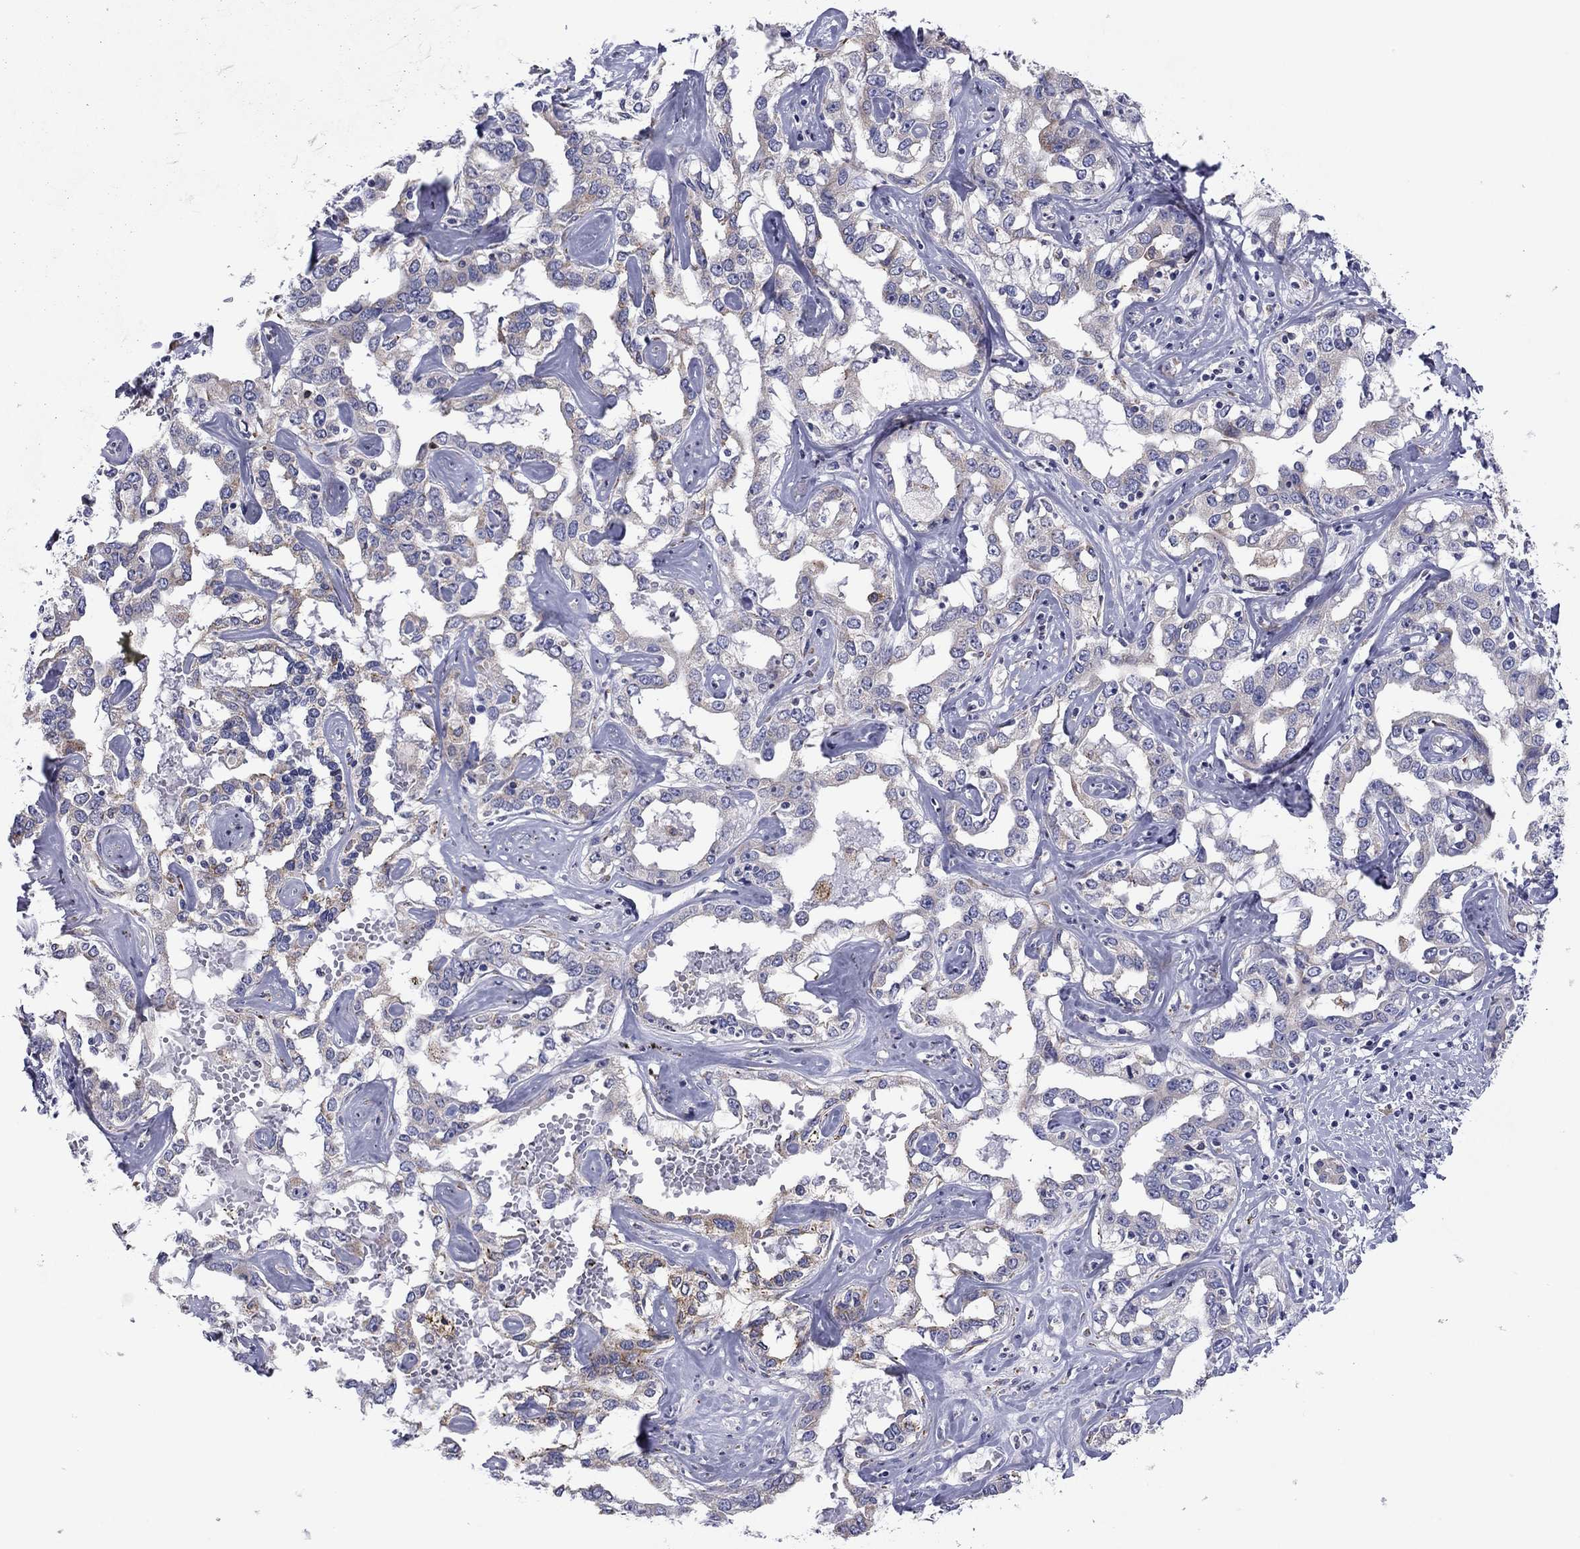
{"staining": {"intensity": "negative", "quantity": "none", "location": "none"}, "tissue": "liver cancer", "cell_type": "Tumor cells", "image_type": "cancer", "snomed": [{"axis": "morphology", "description": "Cholangiocarcinoma"}, {"axis": "topography", "description": "Liver"}], "caption": "IHC histopathology image of neoplastic tissue: liver cholangiocarcinoma stained with DAB (3,3'-diaminobenzidine) exhibits no significant protein staining in tumor cells.", "gene": "TMPRSS11A", "patient": {"sex": "male", "age": 59}}